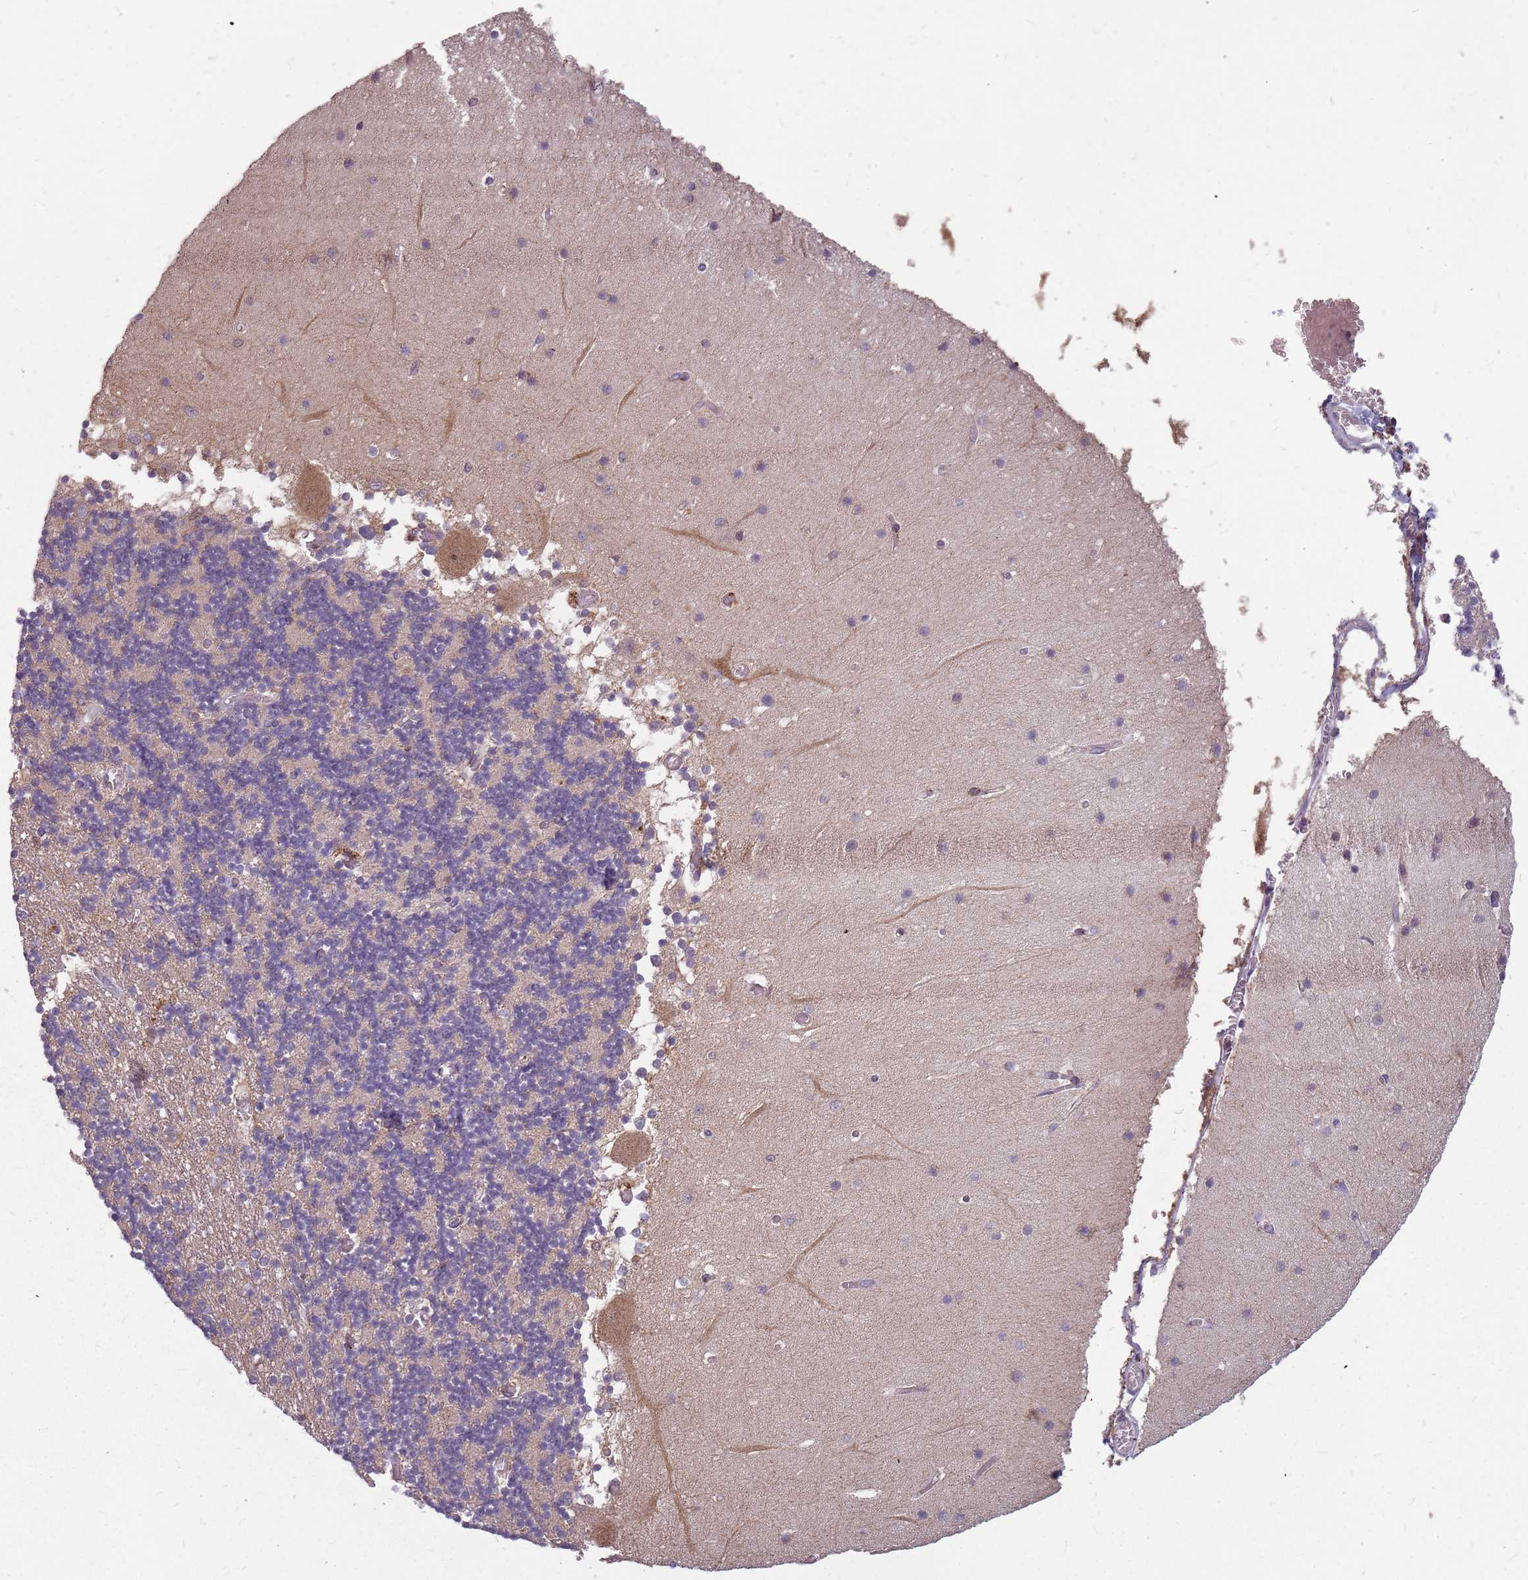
{"staining": {"intensity": "negative", "quantity": "none", "location": "none"}, "tissue": "cerebellum", "cell_type": "Cells in granular layer", "image_type": "normal", "snomed": [{"axis": "morphology", "description": "Normal tissue, NOS"}, {"axis": "topography", "description": "Cerebellum"}], "caption": "There is no significant positivity in cells in granular layer of cerebellum. Nuclei are stained in blue.", "gene": "NME4", "patient": {"sex": "female", "age": 28}}